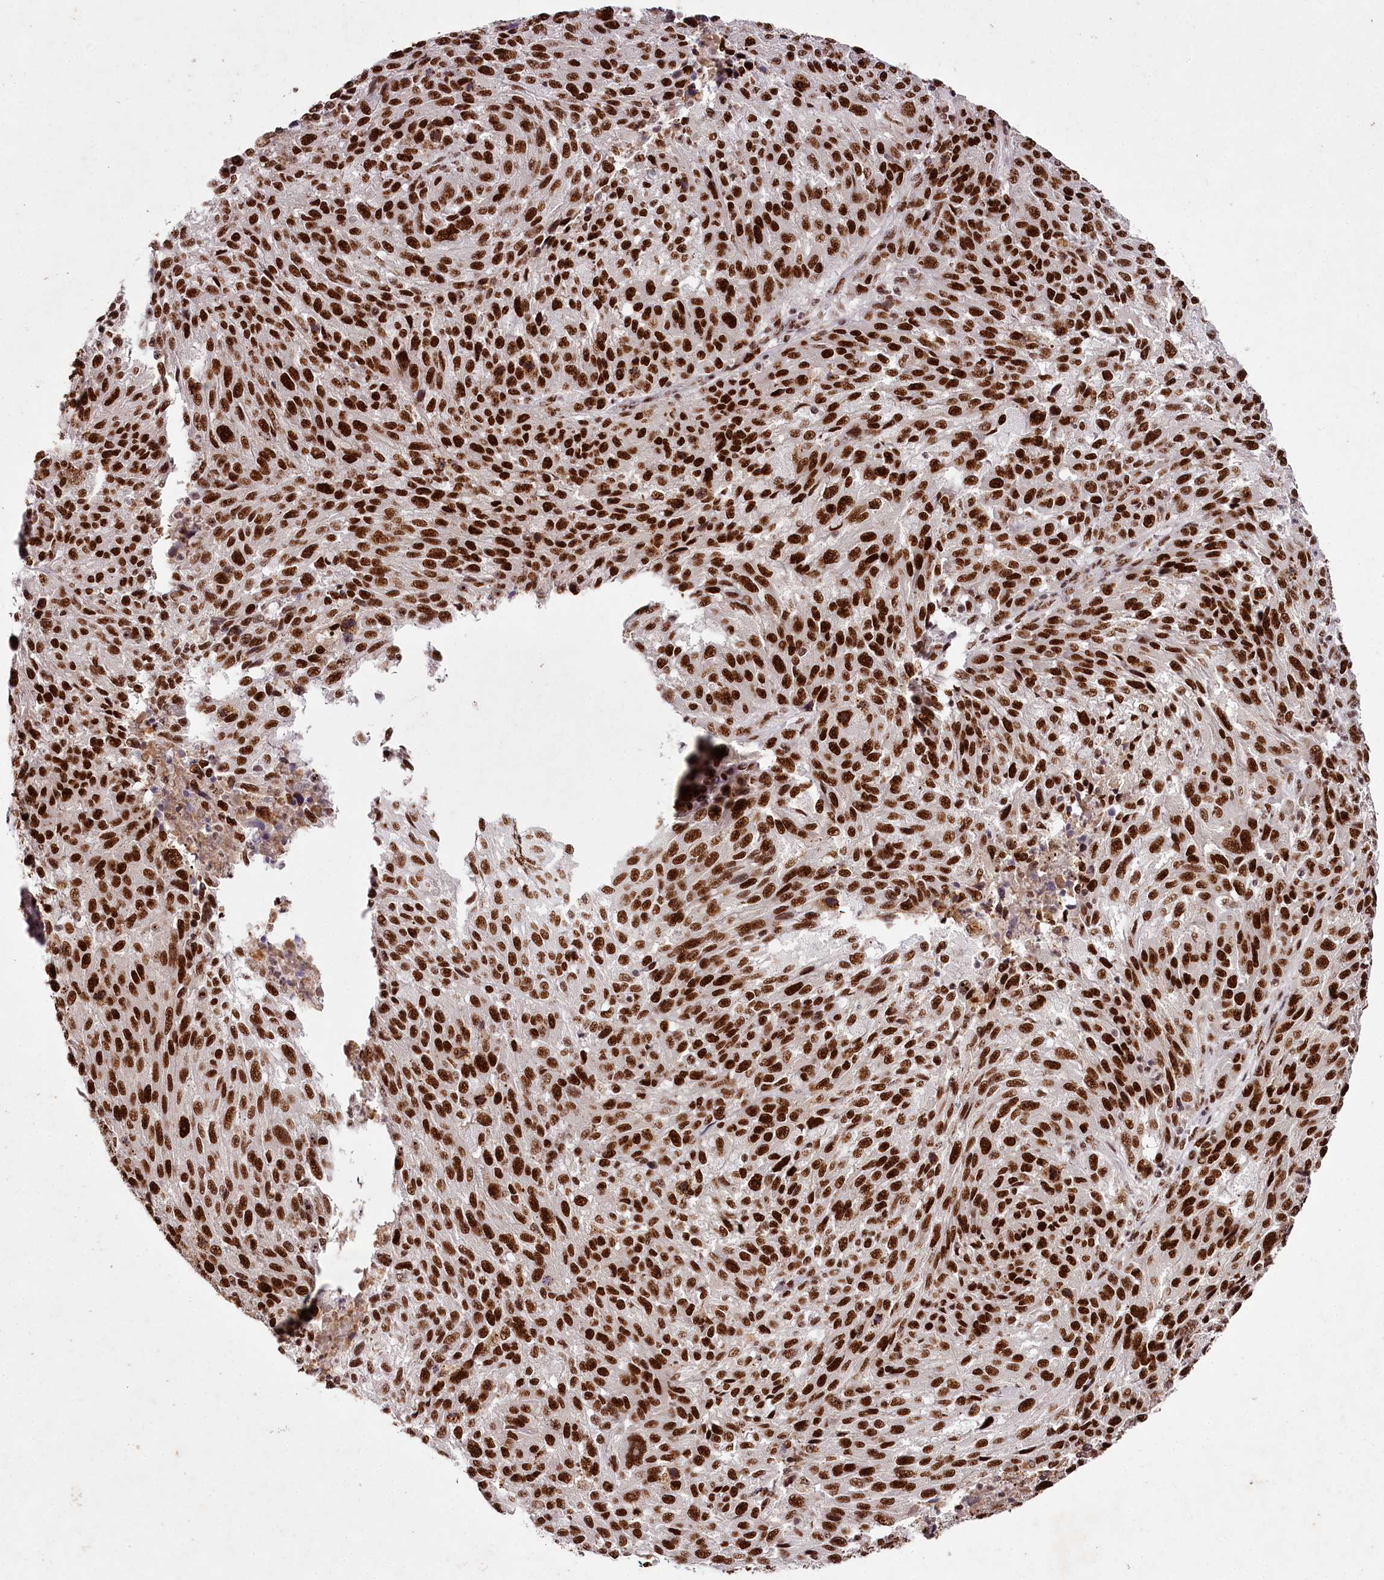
{"staining": {"intensity": "strong", "quantity": ">75%", "location": "nuclear"}, "tissue": "melanoma", "cell_type": "Tumor cells", "image_type": "cancer", "snomed": [{"axis": "morphology", "description": "Malignant melanoma, NOS"}, {"axis": "topography", "description": "Skin"}], "caption": "Strong nuclear expression for a protein is seen in approximately >75% of tumor cells of melanoma using IHC.", "gene": "PSPC1", "patient": {"sex": "male", "age": 53}}